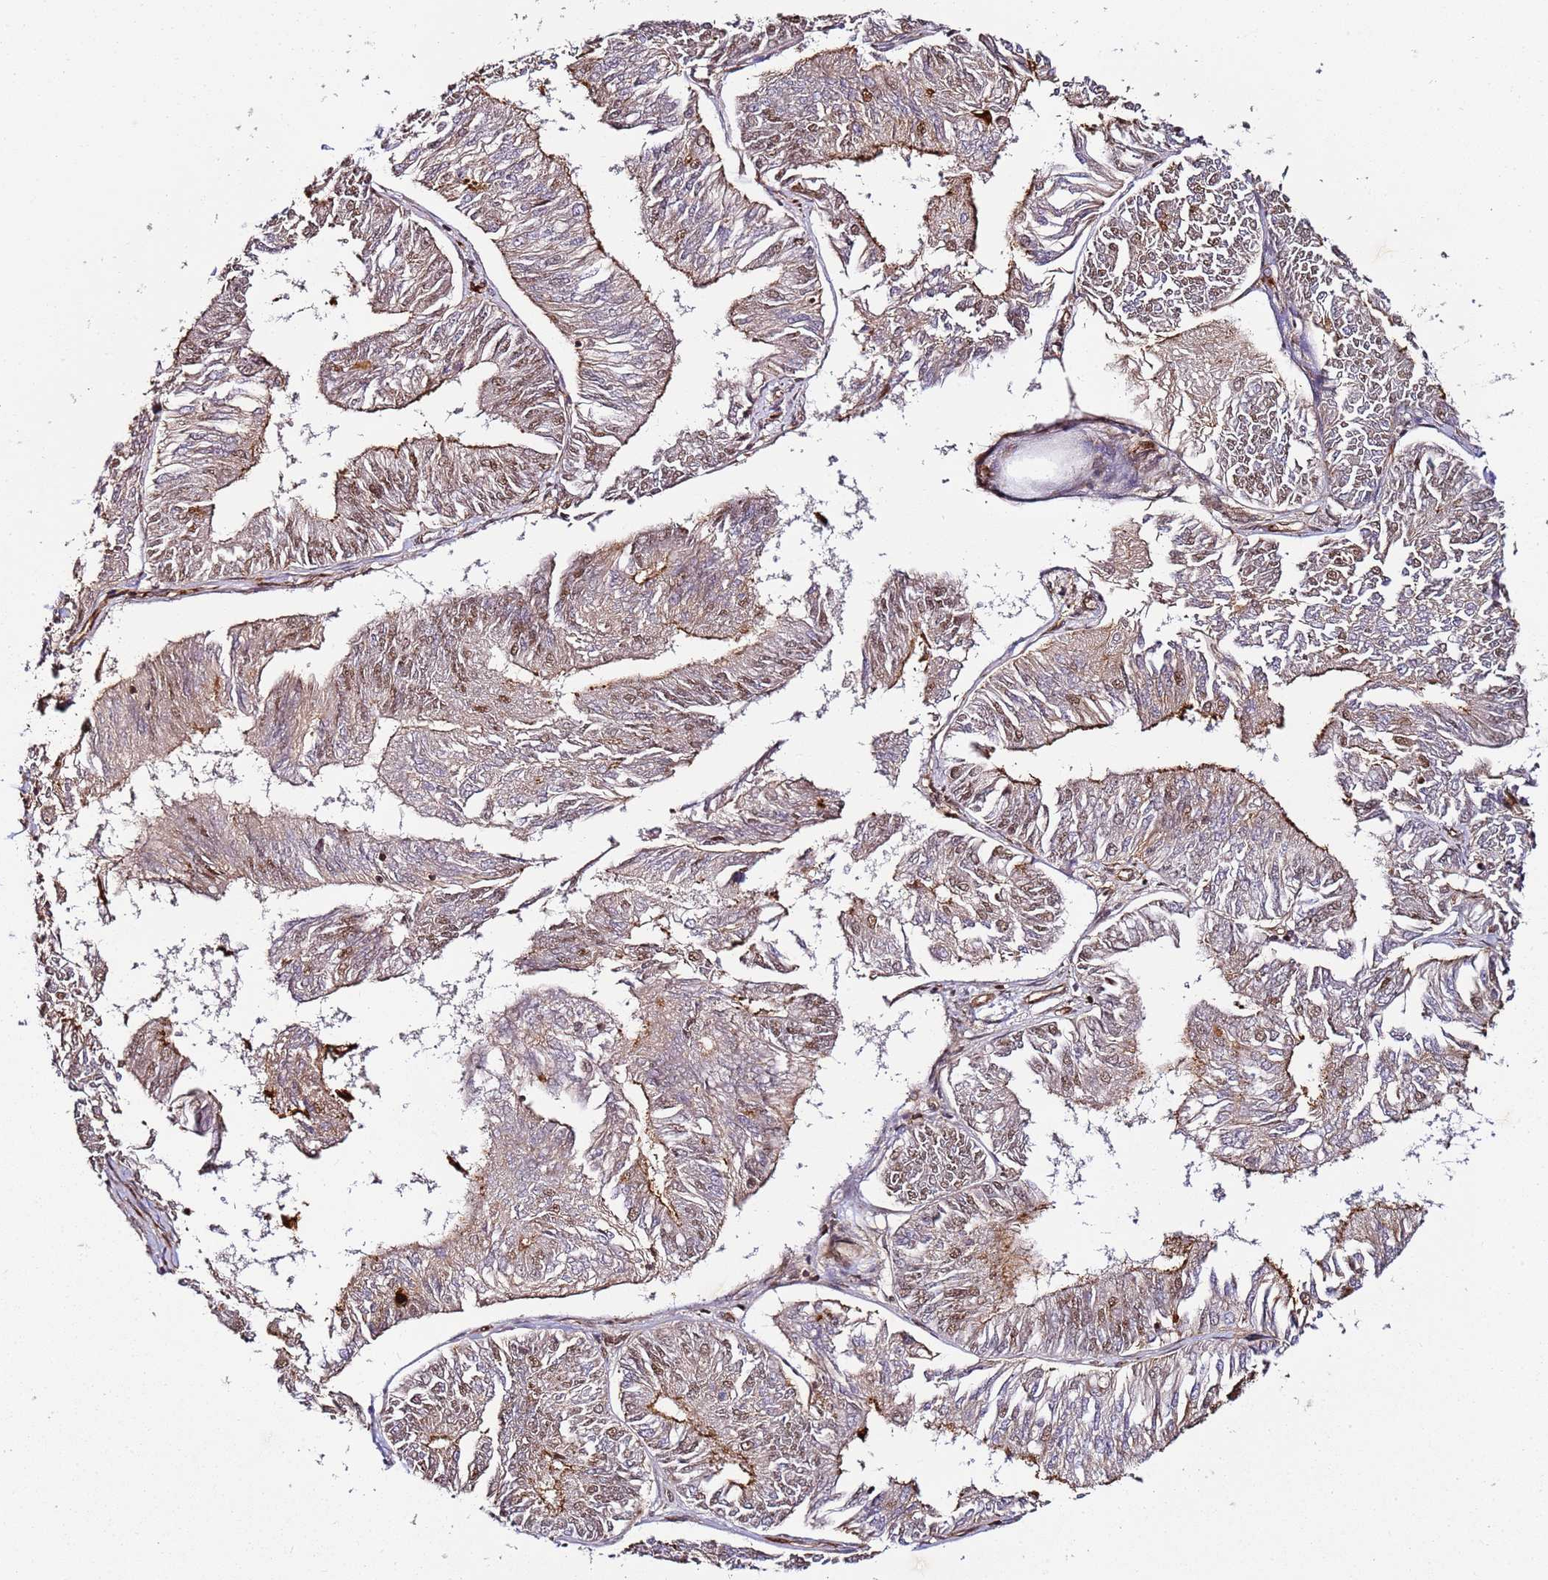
{"staining": {"intensity": "weak", "quantity": "25%-75%", "location": "nuclear"}, "tissue": "endometrial cancer", "cell_type": "Tumor cells", "image_type": "cancer", "snomed": [{"axis": "morphology", "description": "Adenocarcinoma, NOS"}, {"axis": "topography", "description": "Endometrium"}], "caption": "An IHC photomicrograph of tumor tissue is shown. Protein staining in brown labels weak nuclear positivity in endometrial cancer within tumor cells.", "gene": "CCNYL1", "patient": {"sex": "female", "age": 58}}